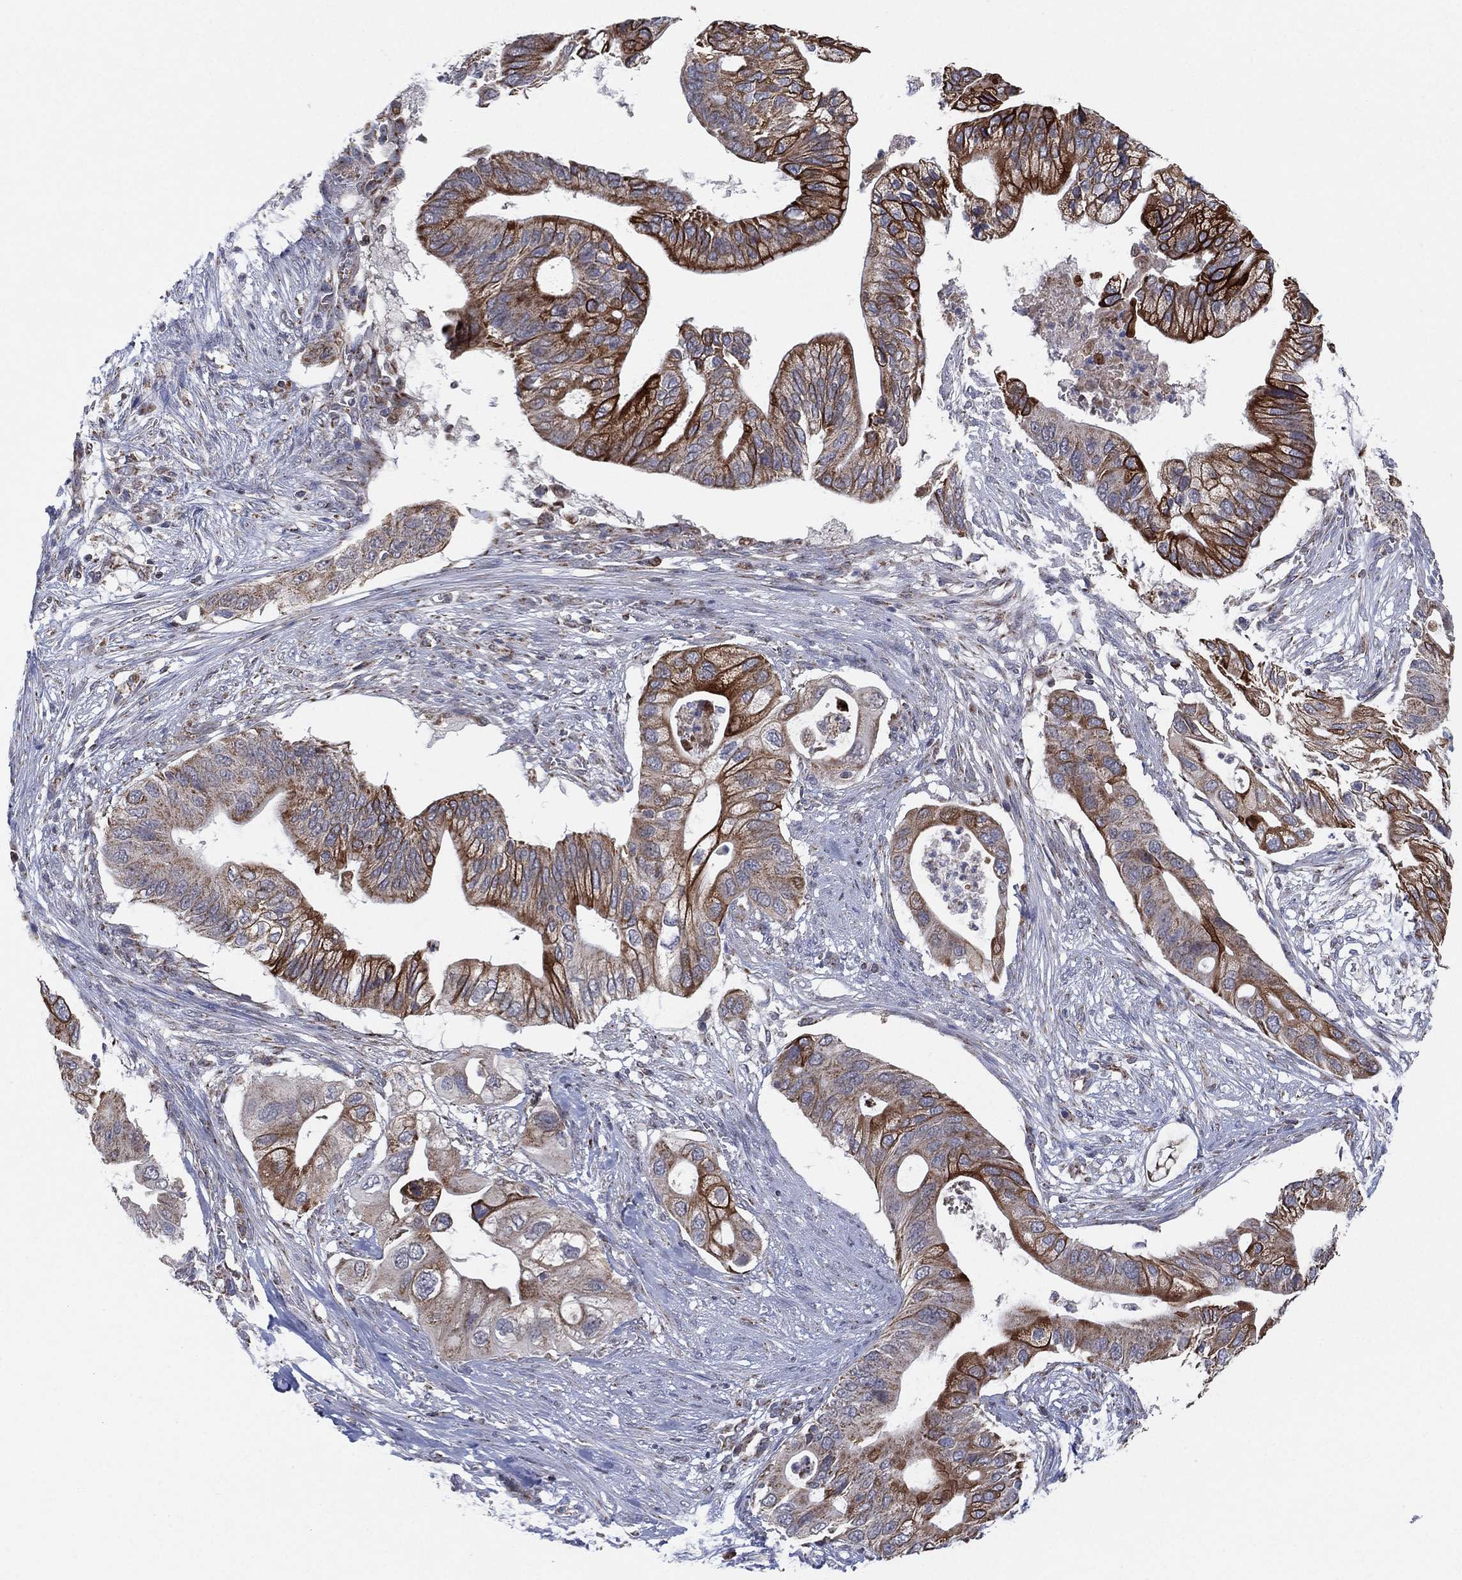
{"staining": {"intensity": "strong", "quantity": "<25%", "location": "cytoplasmic/membranous"}, "tissue": "pancreatic cancer", "cell_type": "Tumor cells", "image_type": "cancer", "snomed": [{"axis": "morphology", "description": "Adenocarcinoma, NOS"}, {"axis": "topography", "description": "Pancreas"}], "caption": "DAB immunohistochemical staining of pancreatic cancer exhibits strong cytoplasmic/membranous protein positivity in approximately <25% of tumor cells. (brown staining indicates protein expression, while blue staining denotes nuclei).", "gene": "PSMG4", "patient": {"sex": "female", "age": 72}}